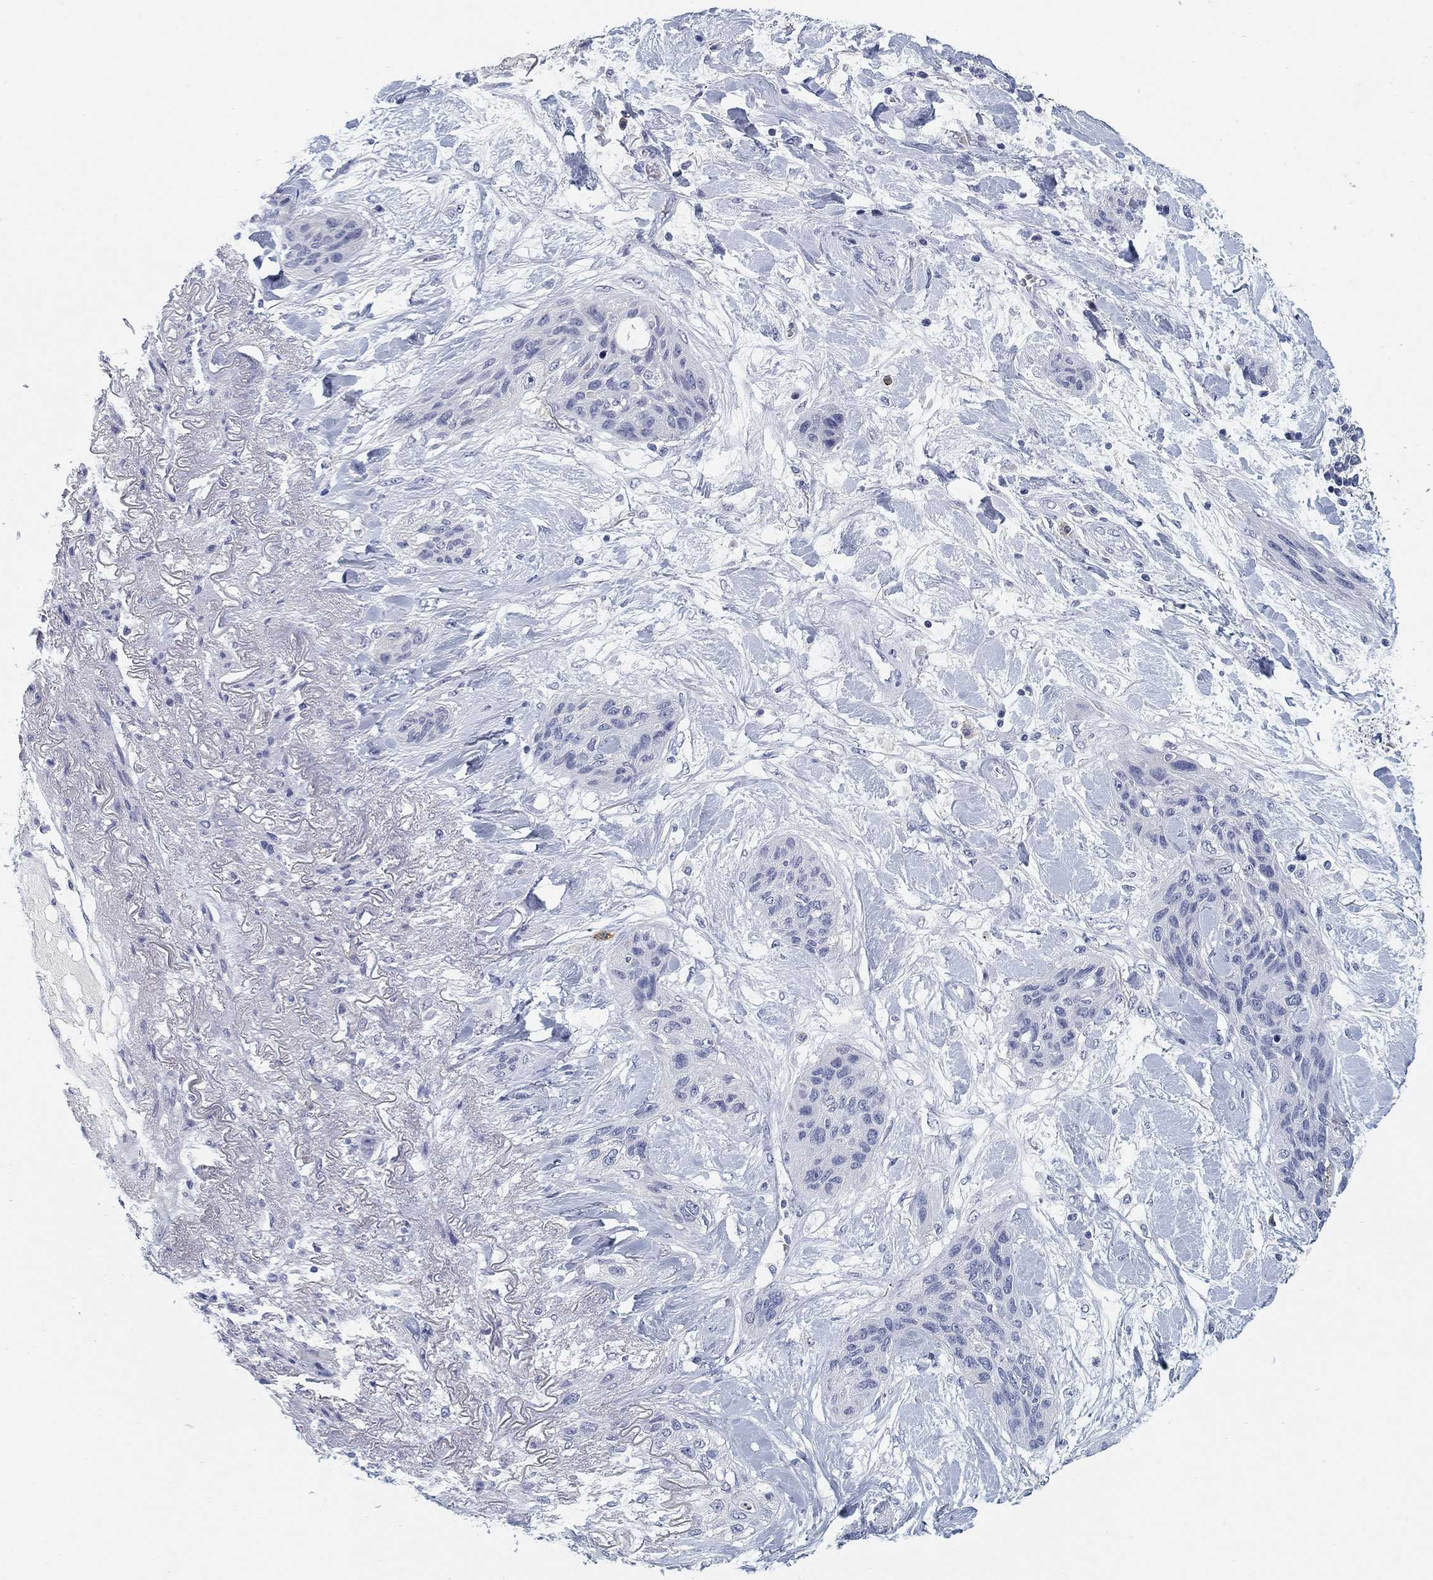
{"staining": {"intensity": "negative", "quantity": "none", "location": "none"}, "tissue": "lung cancer", "cell_type": "Tumor cells", "image_type": "cancer", "snomed": [{"axis": "morphology", "description": "Squamous cell carcinoma, NOS"}, {"axis": "topography", "description": "Lung"}], "caption": "Human lung cancer stained for a protein using immunohistochemistry (IHC) shows no expression in tumor cells.", "gene": "SLC2A5", "patient": {"sex": "female", "age": 70}}